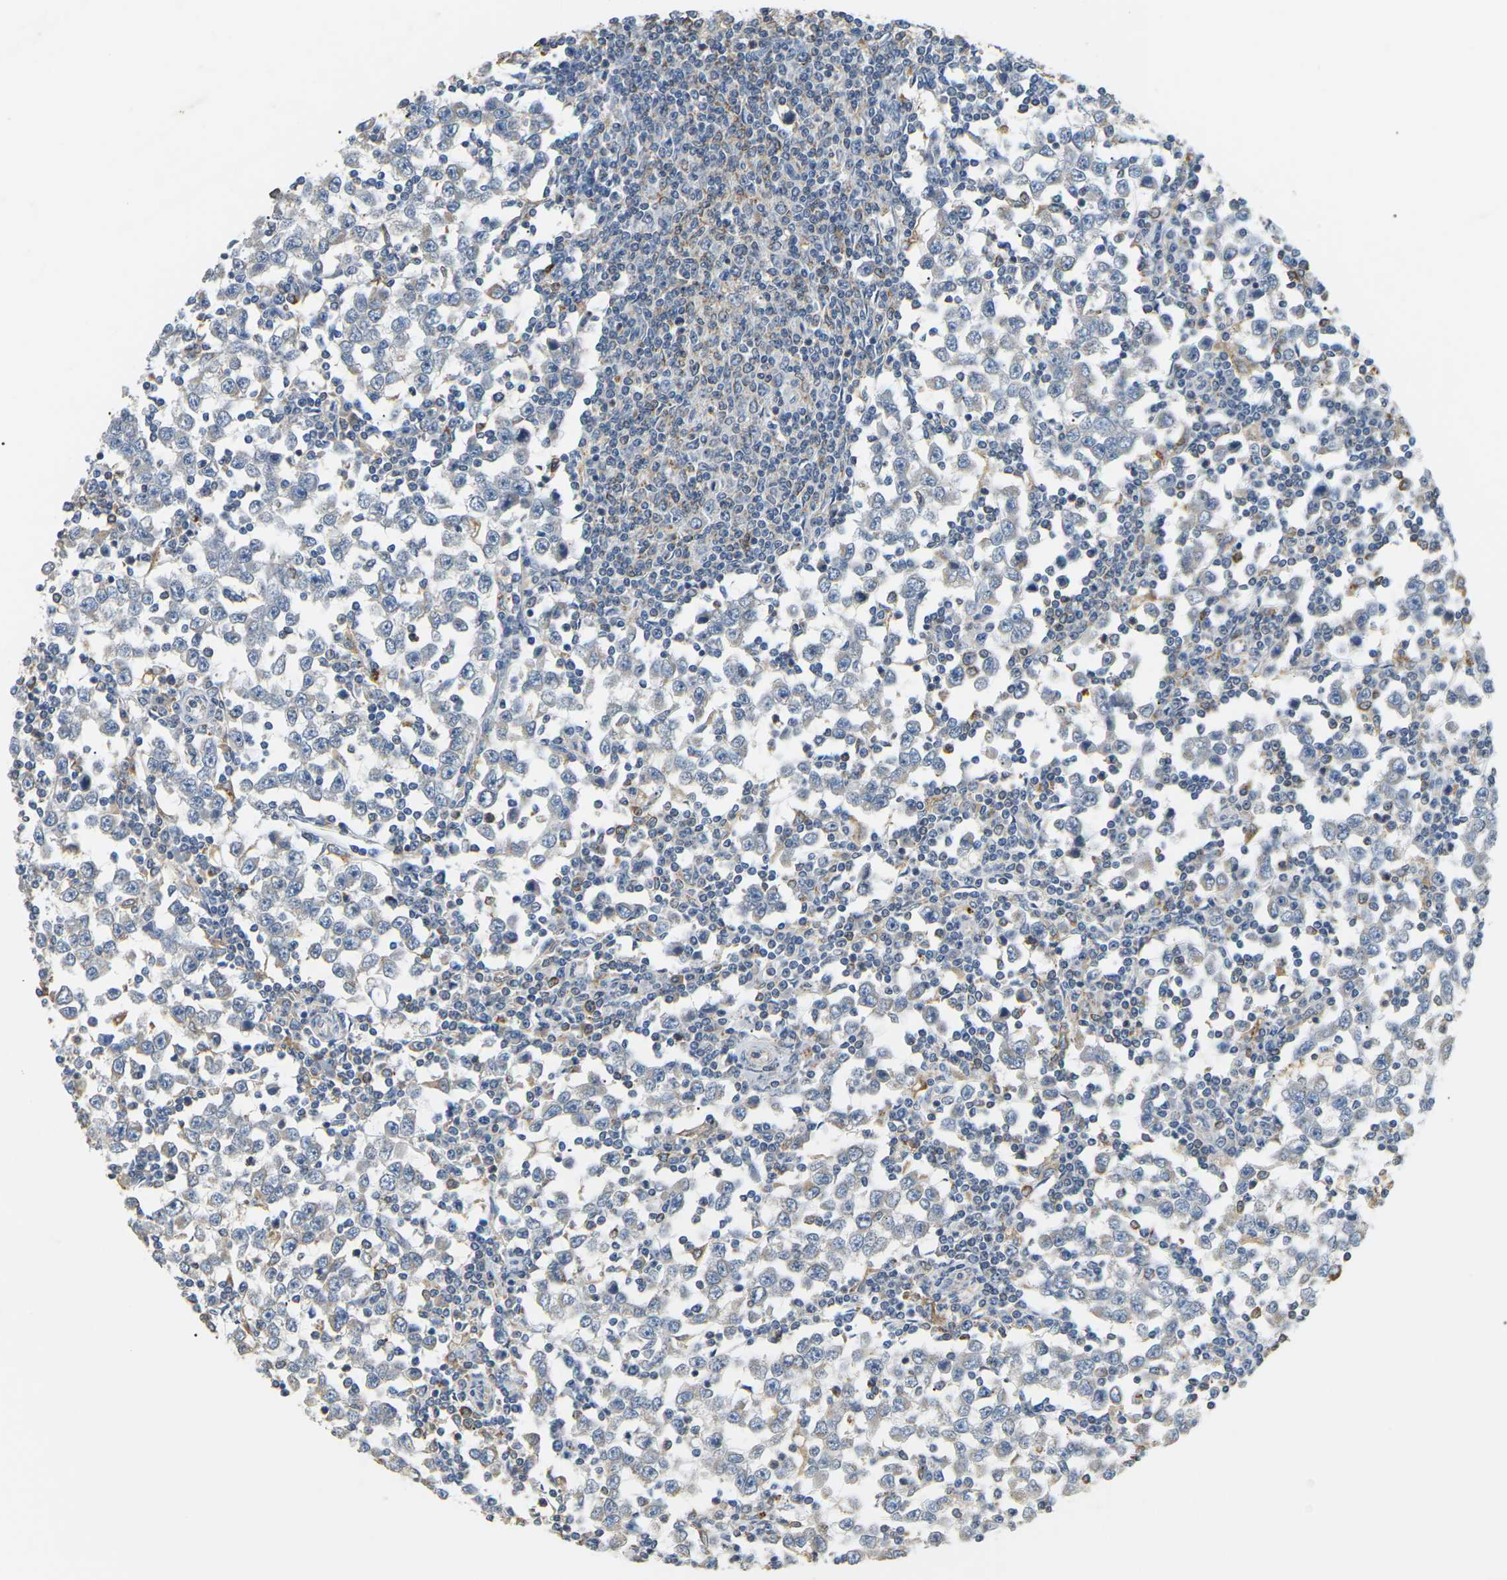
{"staining": {"intensity": "negative", "quantity": "none", "location": "none"}, "tissue": "testis cancer", "cell_type": "Tumor cells", "image_type": "cancer", "snomed": [{"axis": "morphology", "description": "Seminoma, NOS"}, {"axis": "topography", "description": "Testis"}], "caption": "Immunohistochemical staining of testis cancer shows no significant staining in tumor cells.", "gene": "ADM", "patient": {"sex": "male", "age": 65}}